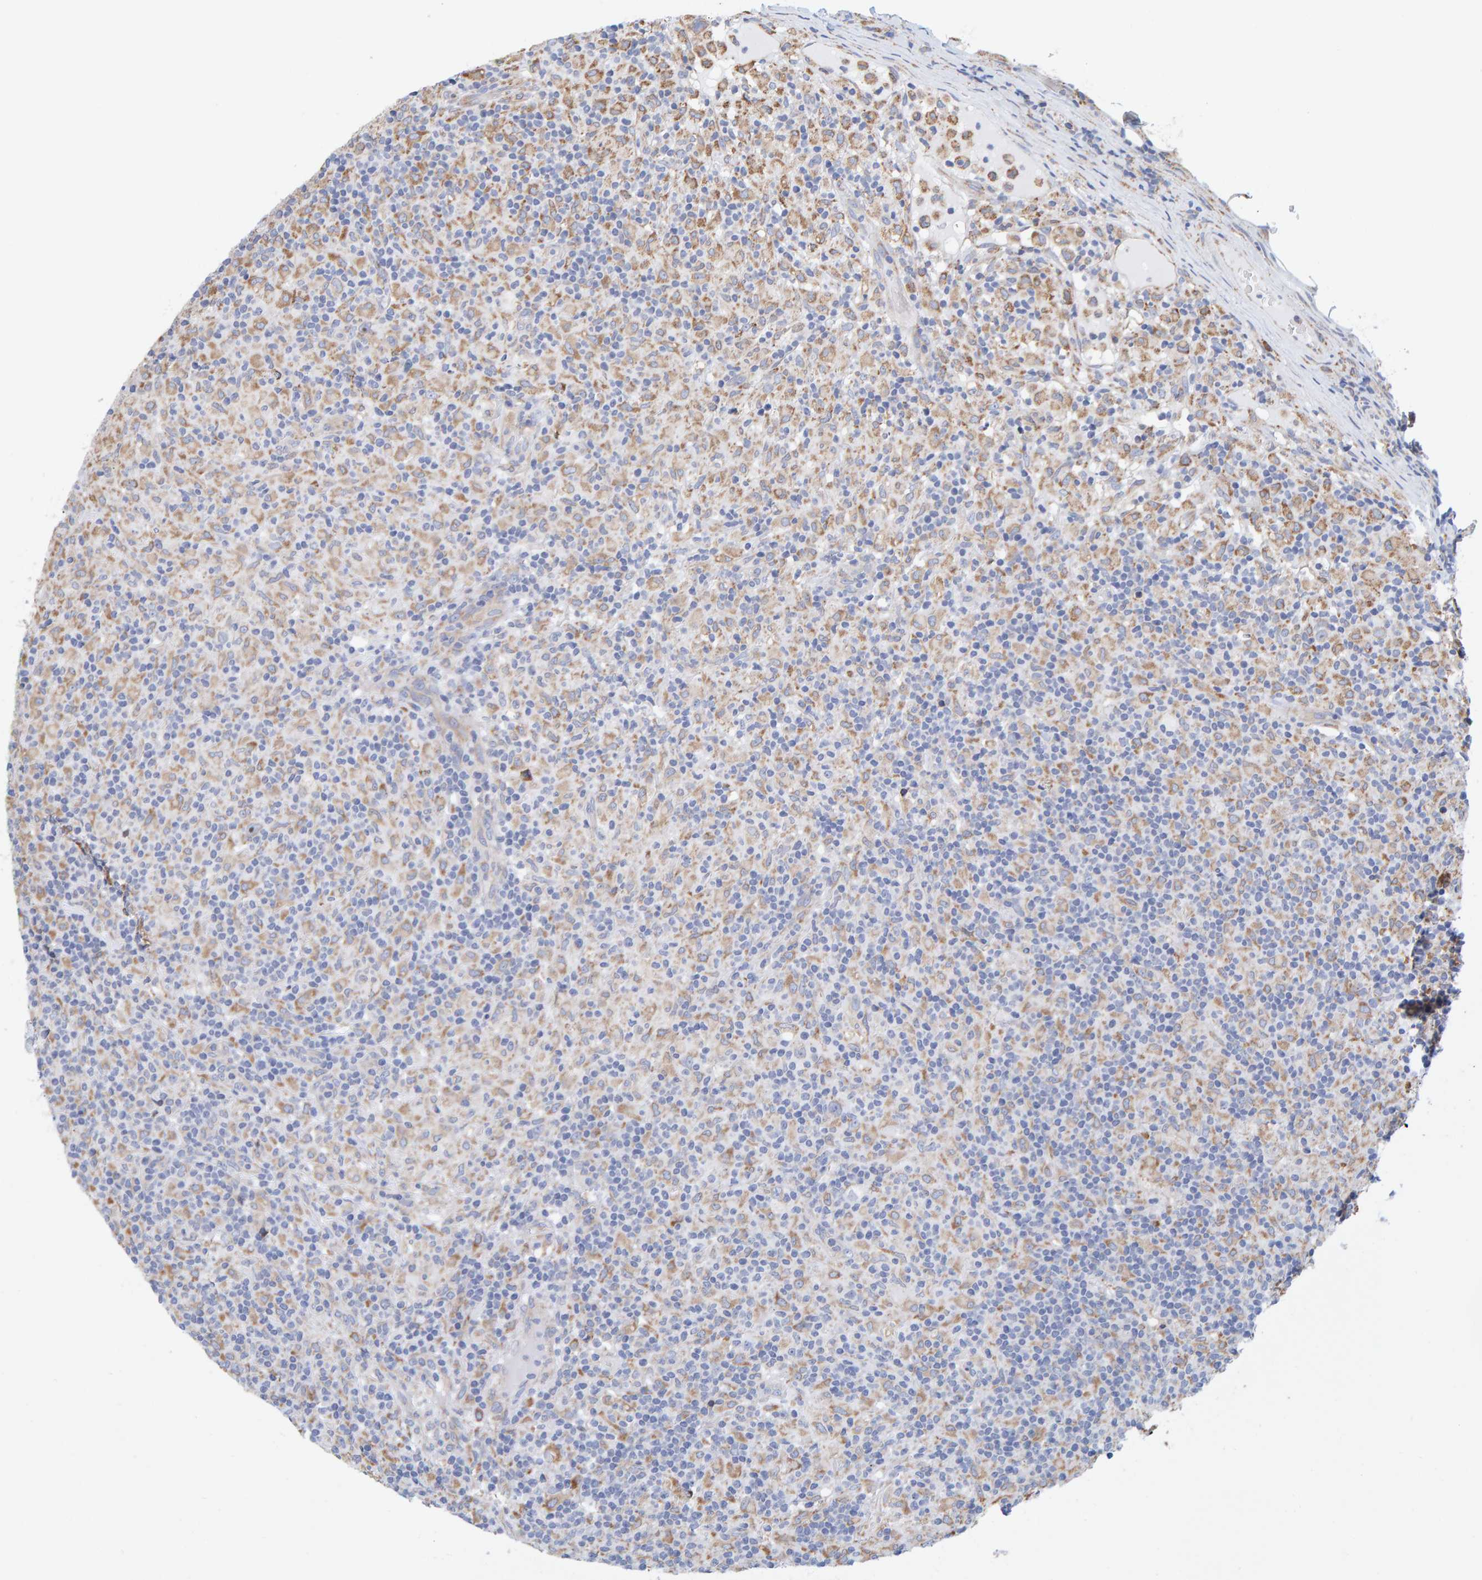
{"staining": {"intensity": "negative", "quantity": "none", "location": "none"}, "tissue": "lymphoma", "cell_type": "Tumor cells", "image_type": "cancer", "snomed": [{"axis": "morphology", "description": "Hodgkin's disease, NOS"}, {"axis": "topography", "description": "Lymph node"}], "caption": "IHC histopathology image of neoplastic tissue: human Hodgkin's disease stained with DAB reveals no significant protein staining in tumor cells.", "gene": "SGPL1", "patient": {"sex": "male", "age": 70}}